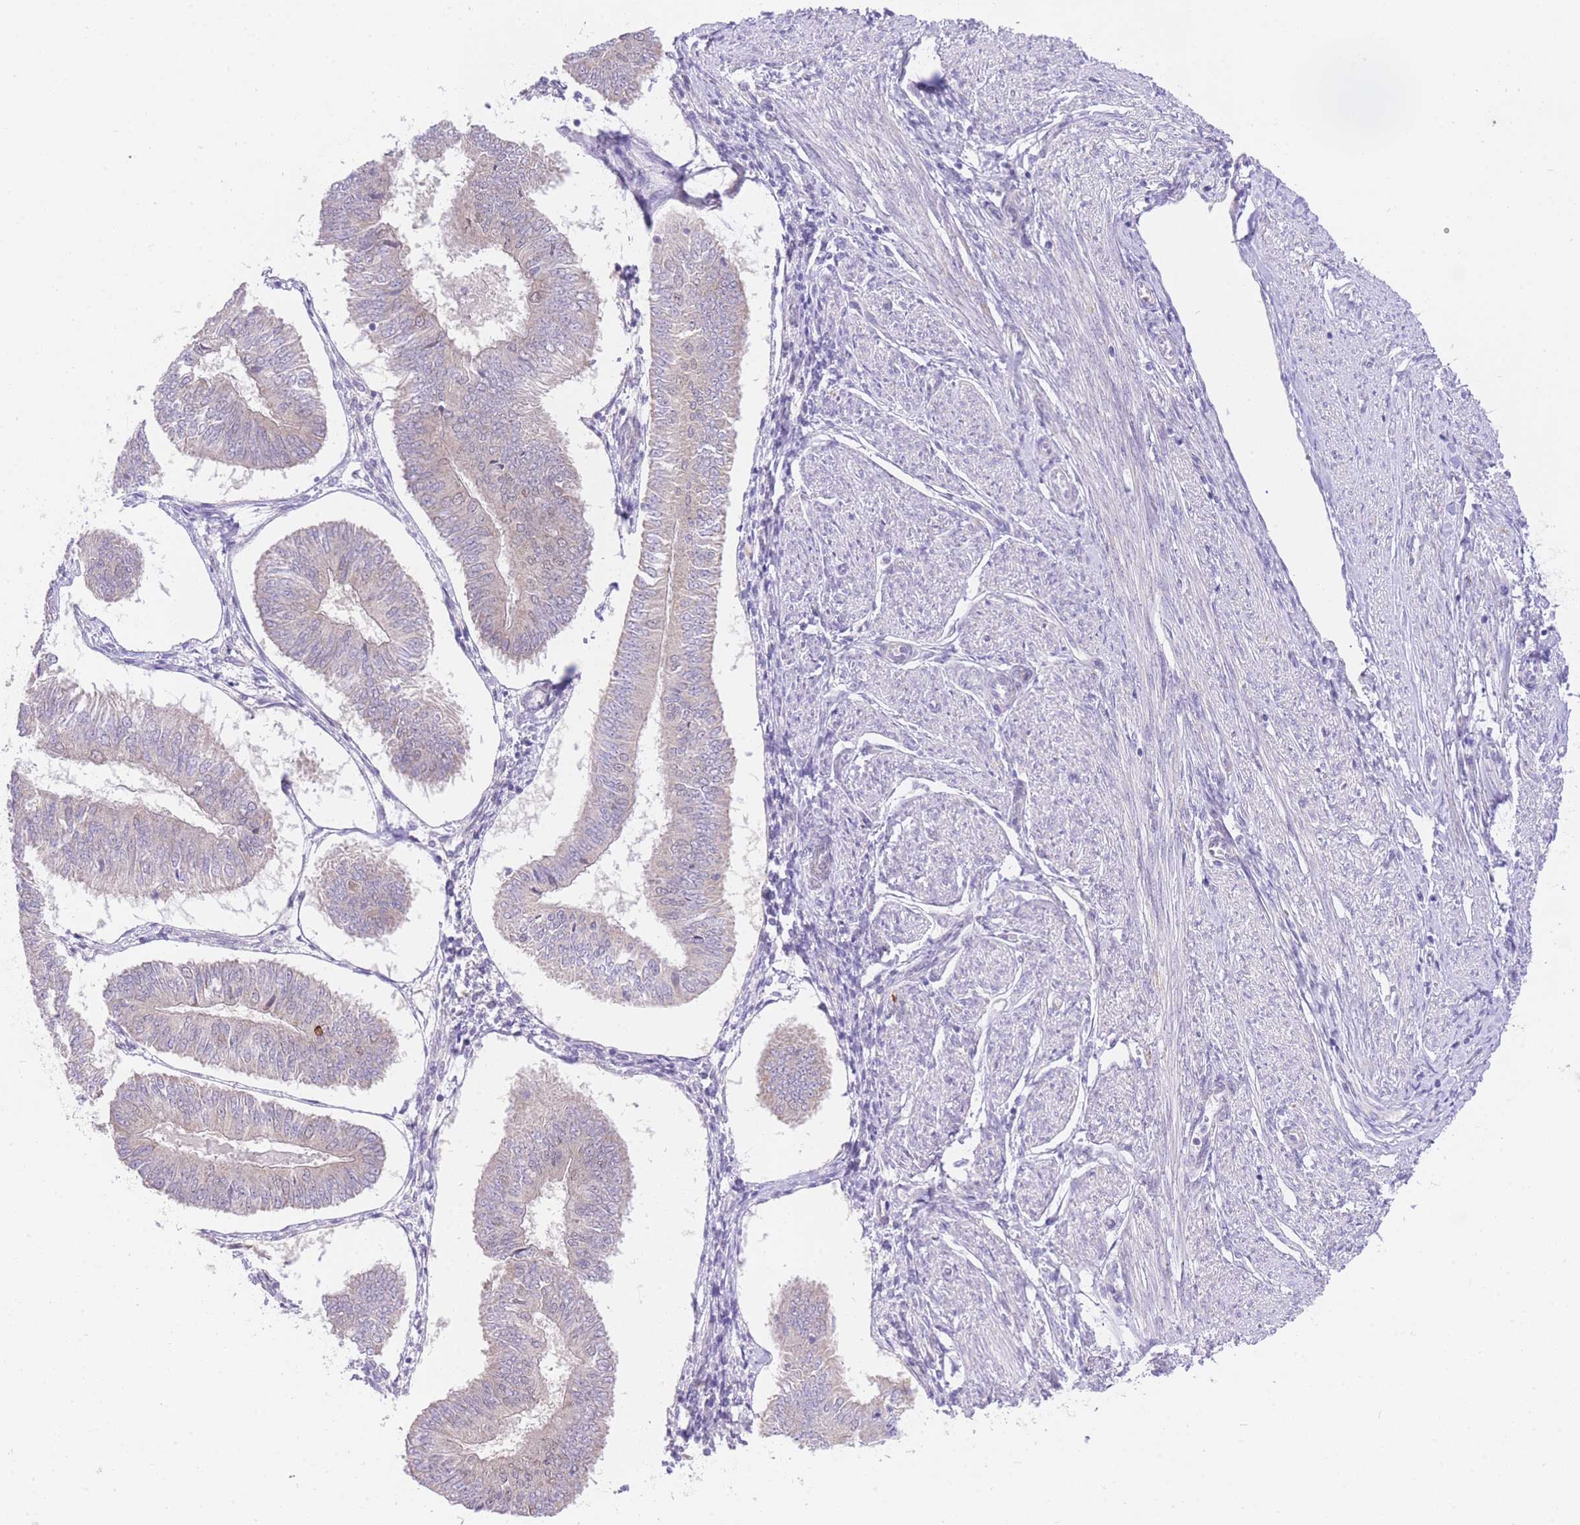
{"staining": {"intensity": "negative", "quantity": "none", "location": "none"}, "tissue": "endometrial cancer", "cell_type": "Tumor cells", "image_type": "cancer", "snomed": [{"axis": "morphology", "description": "Adenocarcinoma, NOS"}, {"axis": "topography", "description": "Endometrium"}], "caption": "This is an immunohistochemistry (IHC) histopathology image of endometrial adenocarcinoma. There is no staining in tumor cells.", "gene": "UBXN7", "patient": {"sex": "female", "age": 58}}